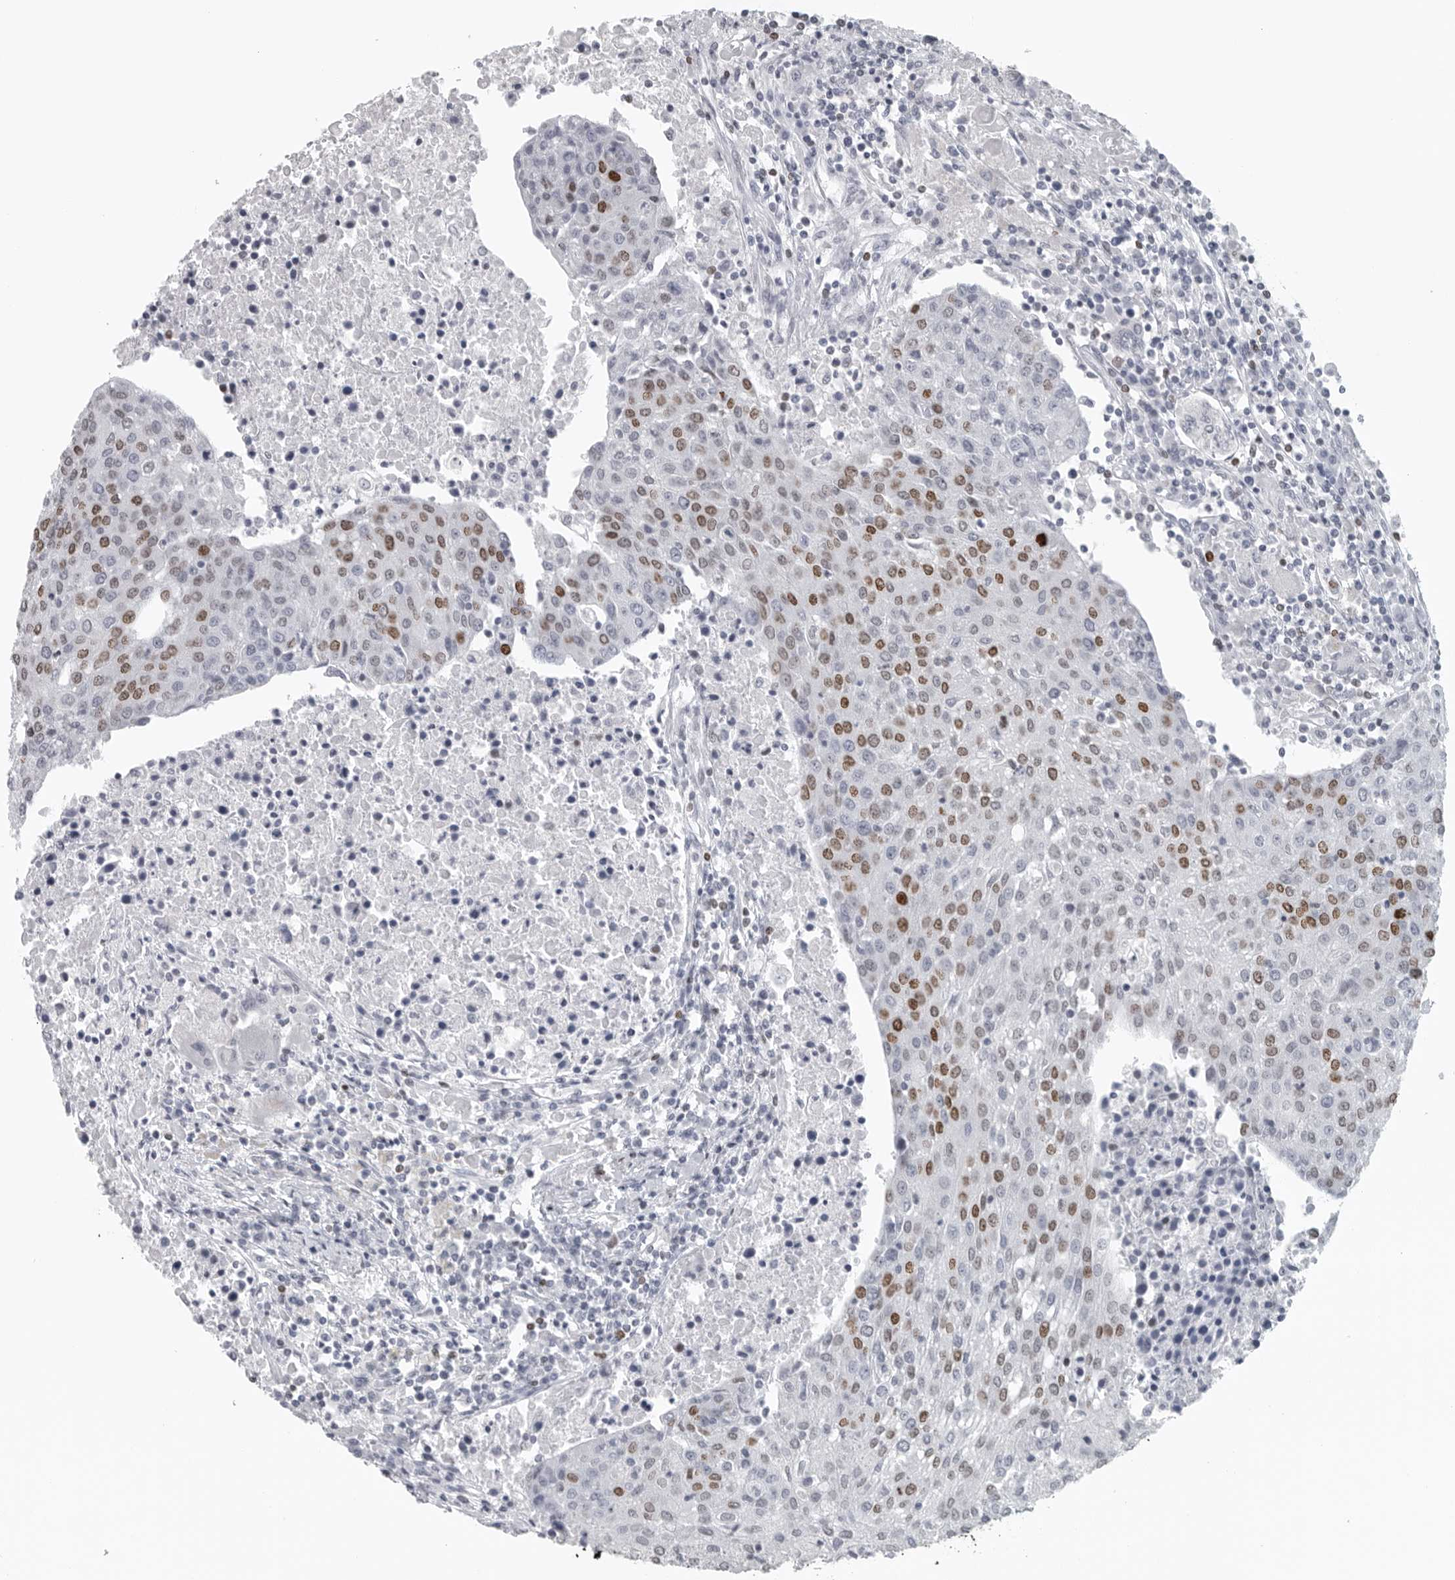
{"staining": {"intensity": "moderate", "quantity": "25%-75%", "location": "nuclear"}, "tissue": "urothelial cancer", "cell_type": "Tumor cells", "image_type": "cancer", "snomed": [{"axis": "morphology", "description": "Urothelial carcinoma, High grade"}, {"axis": "topography", "description": "Urinary bladder"}], "caption": "Immunohistochemical staining of human high-grade urothelial carcinoma exhibits medium levels of moderate nuclear protein expression in about 25%-75% of tumor cells.", "gene": "SATB2", "patient": {"sex": "female", "age": 85}}